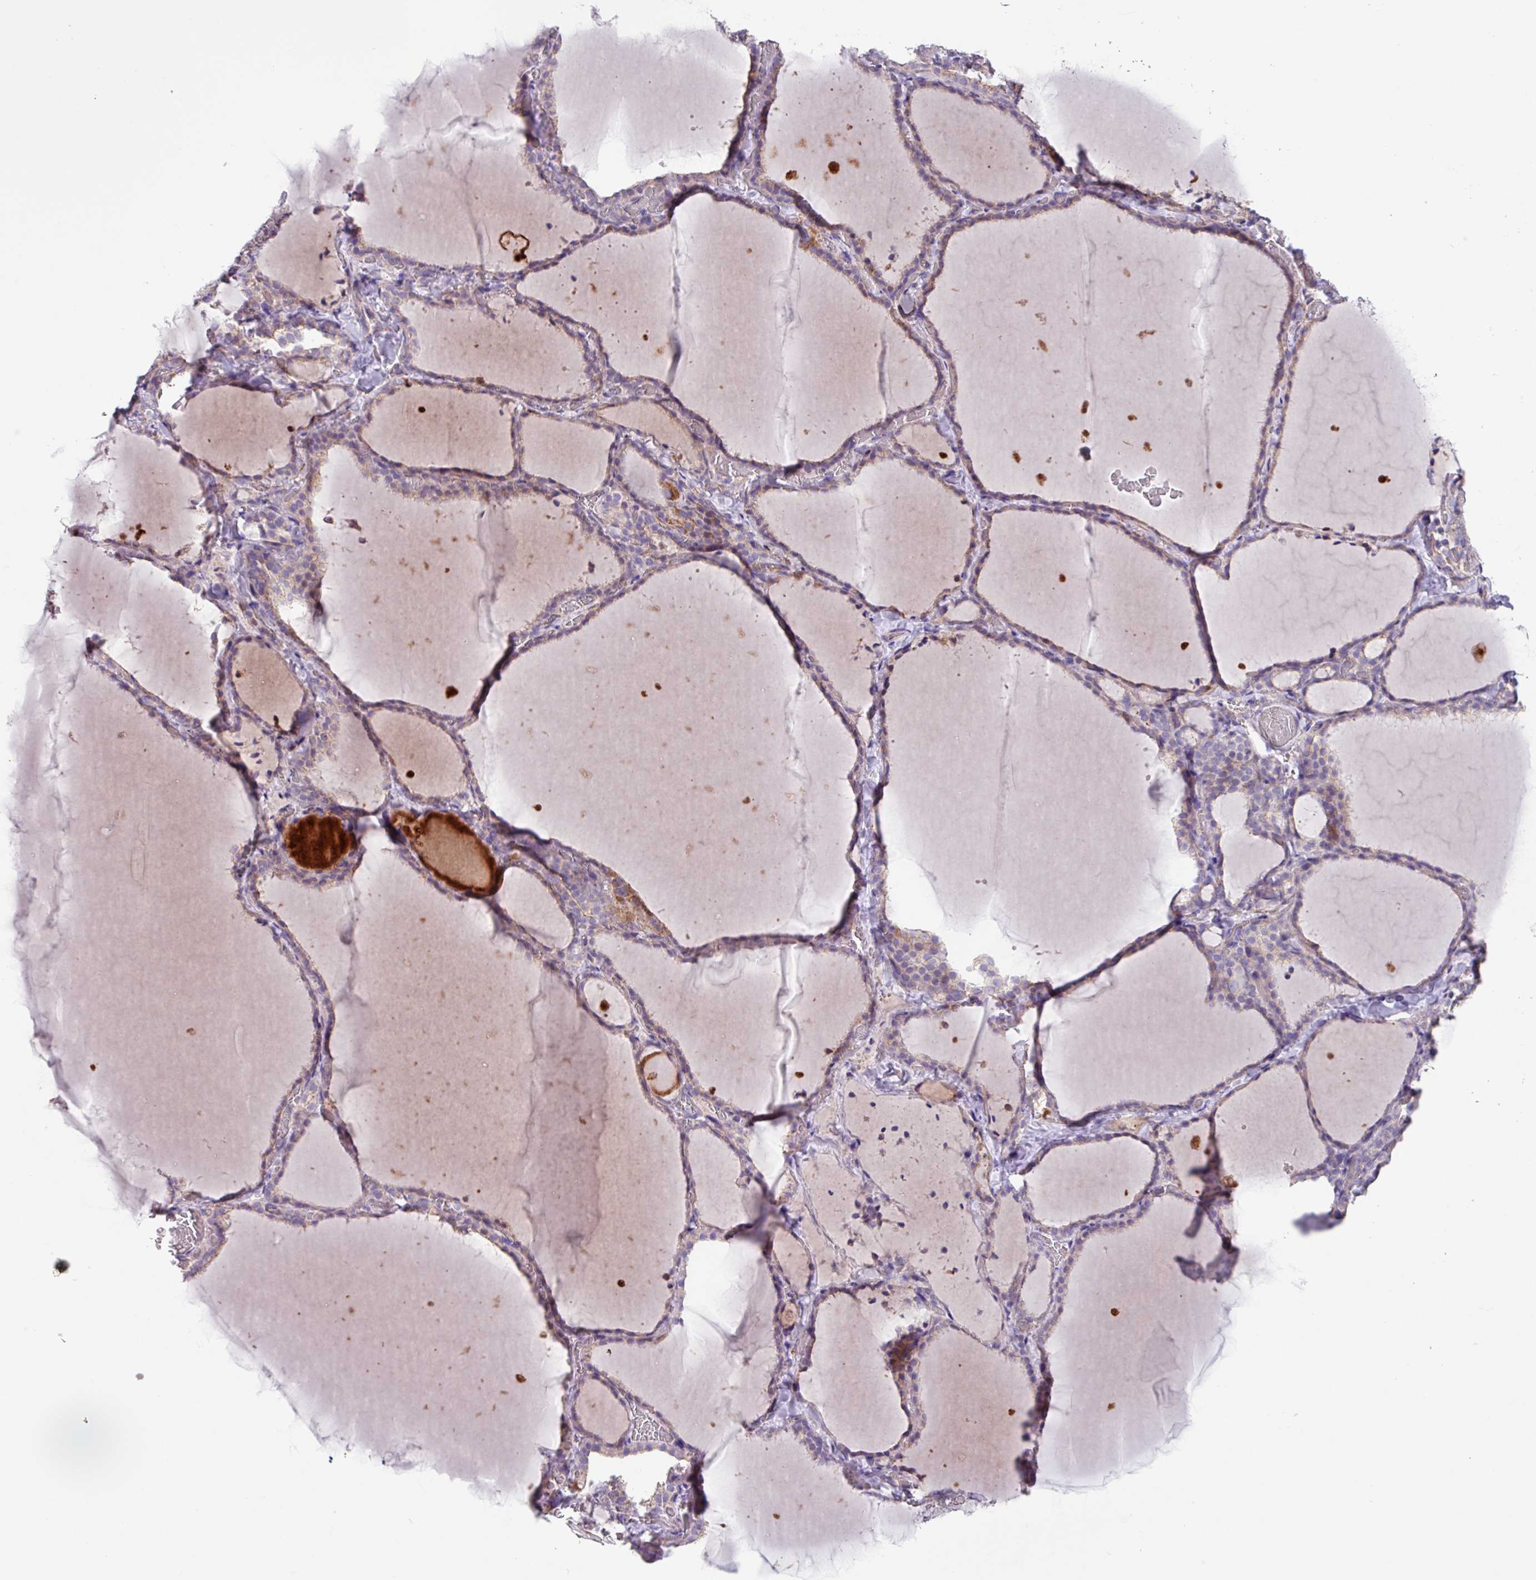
{"staining": {"intensity": "weak", "quantity": "25%-75%", "location": "cytoplasmic/membranous"}, "tissue": "thyroid gland", "cell_type": "Glandular cells", "image_type": "normal", "snomed": [{"axis": "morphology", "description": "Normal tissue, NOS"}, {"axis": "topography", "description": "Thyroid gland"}], "caption": "Weak cytoplasmic/membranous staining is present in about 25%-75% of glandular cells in normal thyroid gland. (Brightfield microscopy of DAB IHC at high magnification).", "gene": "IQCJ", "patient": {"sex": "female", "age": 22}}